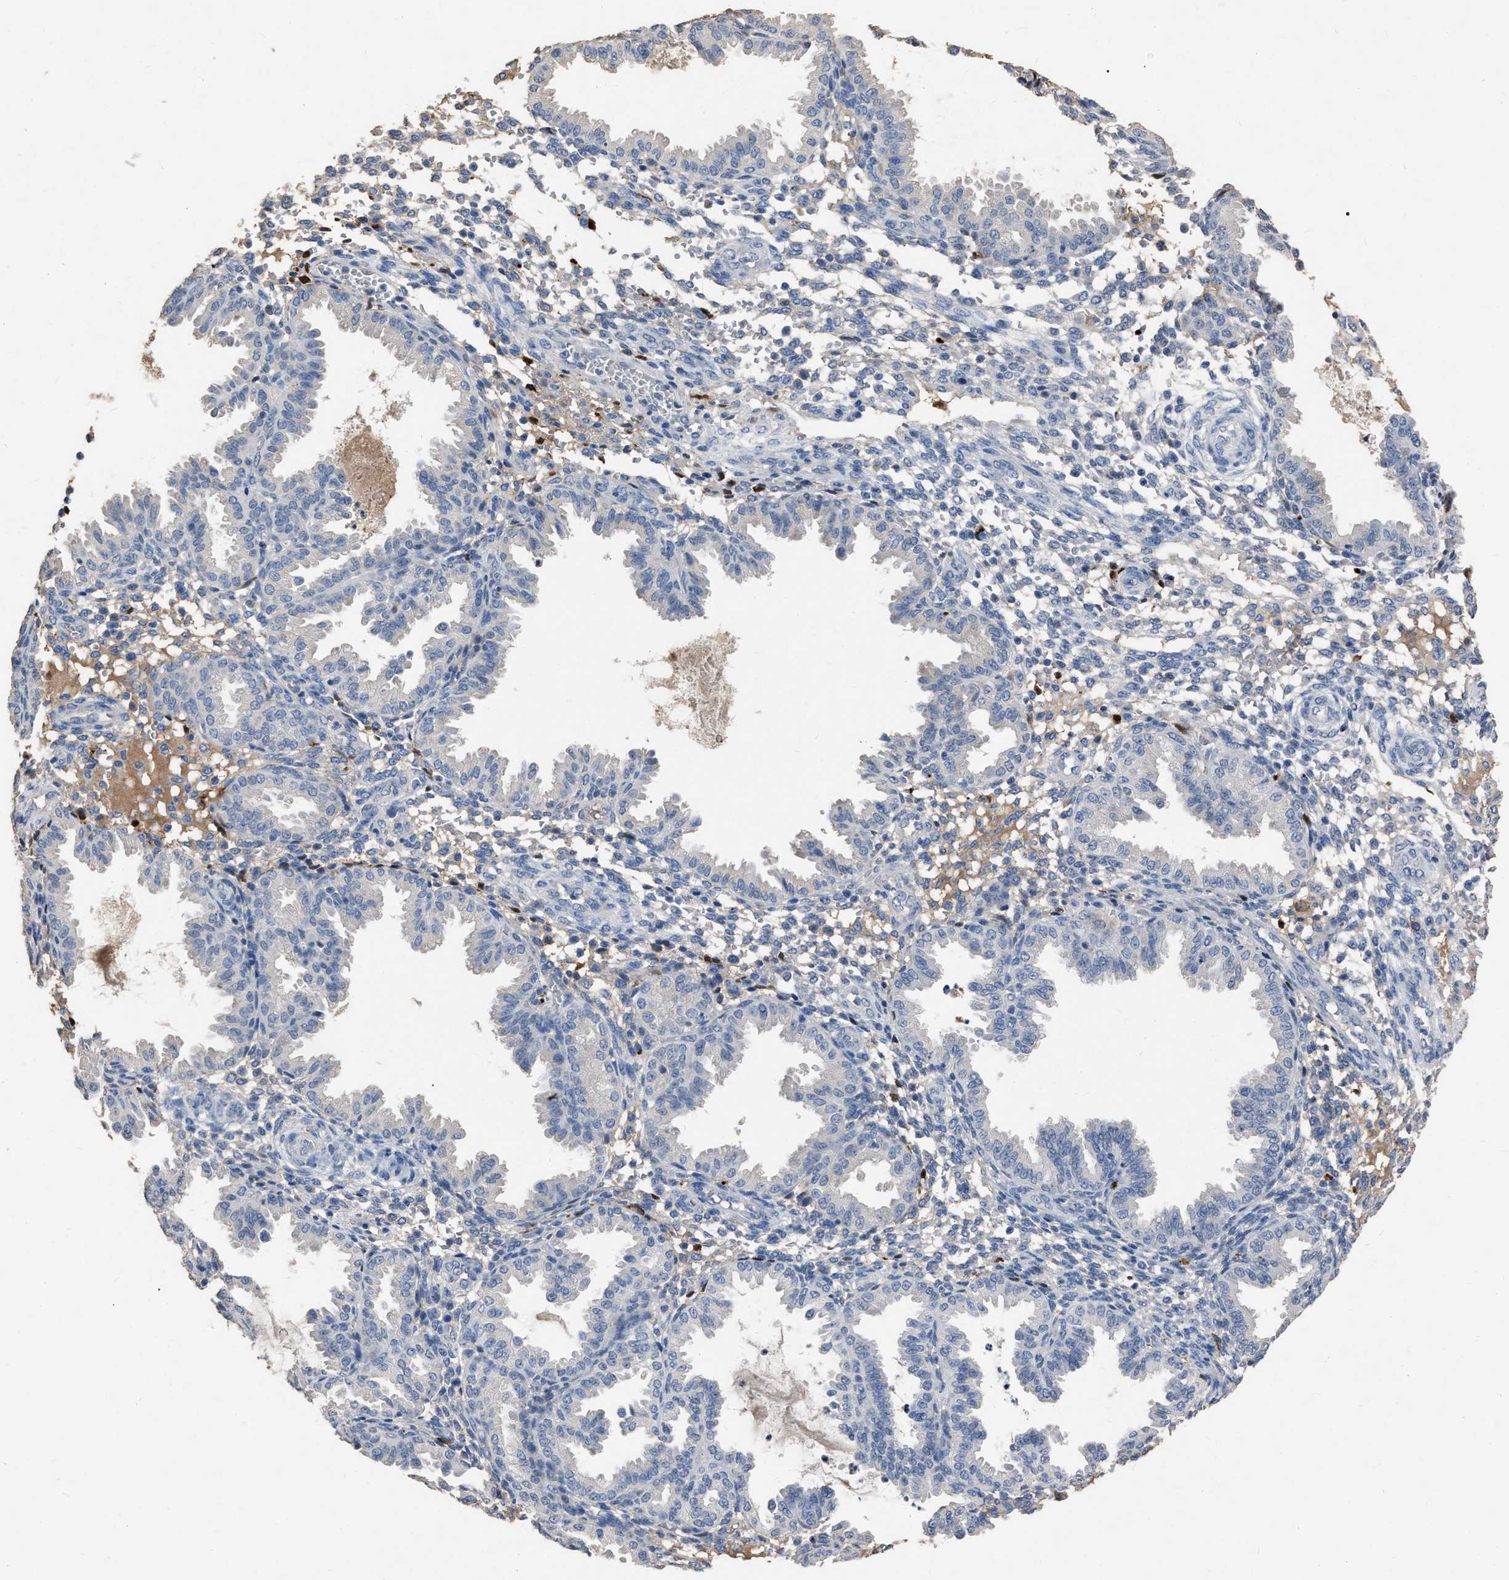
{"staining": {"intensity": "negative", "quantity": "none", "location": "none"}, "tissue": "endometrium", "cell_type": "Cells in endometrial stroma", "image_type": "normal", "snomed": [{"axis": "morphology", "description": "Normal tissue, NOS"}, {"axis": "topography", "description": "Endometrium"}], "caption": "Endometrium stained for a protein using IHC displays no positivity cells in endometrial stroma.", "gene": "HABP2", "patient": {"sex": "female", "age": 33}}